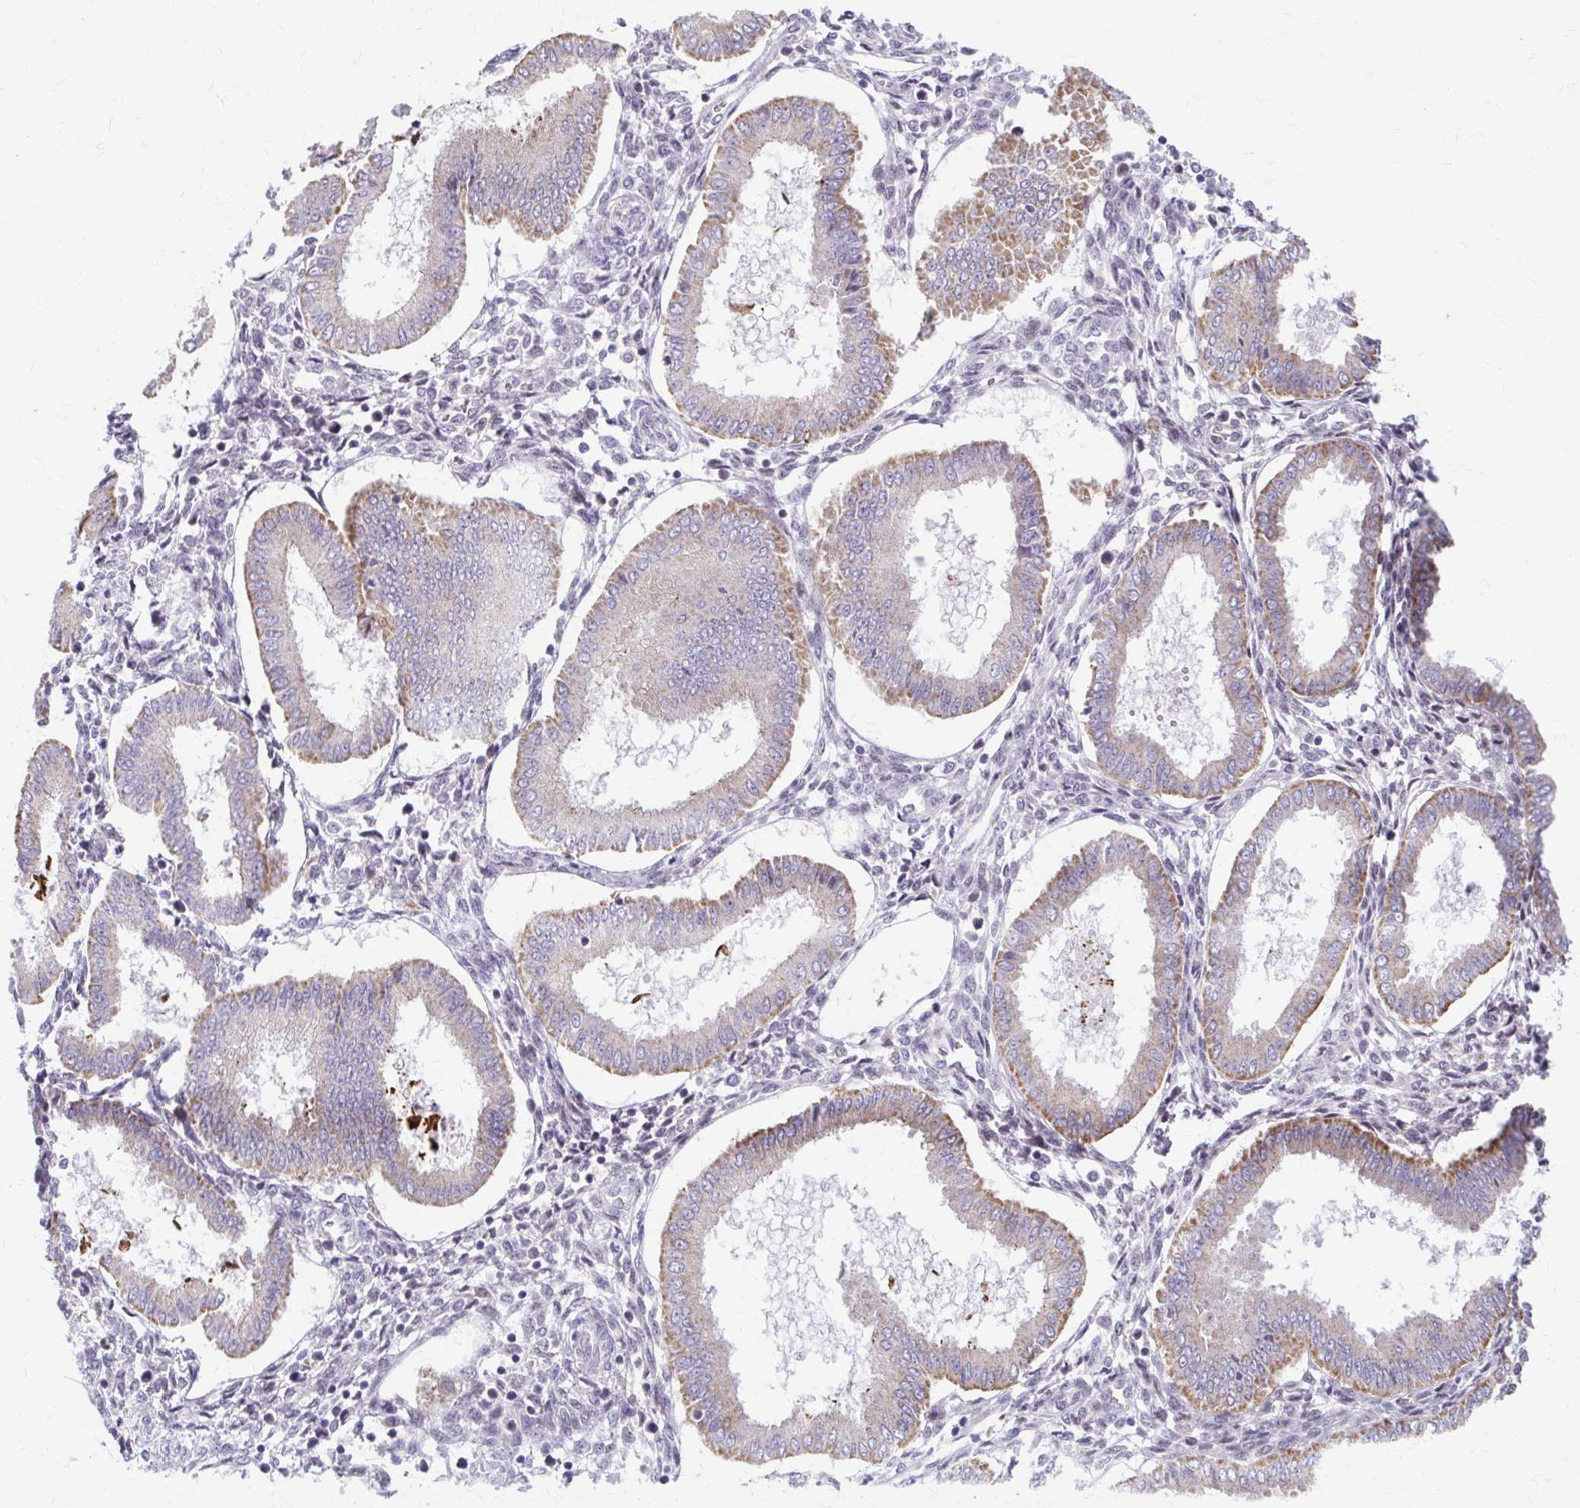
{"staining": {"intensity": "negative", "quantity": "none", "location": "none"}, "tissue": "endometrium", "cell_type": "Cells in endometrial stroma", "image_type": "normal", "snomed": [{"axis": "morphology", "description": "Normal tissue, NOS"}, {"axis": "topography", "description": "Endometrium"}], "caption": "Endometrium was stained to show a protein in brown. There is no significant expression in cells in endometrial stroma. The staining was performed using DAB to visualize the protein expression in brown, while the nuclei were stained in blue with hematoxylin (Magnification: 20x).", "gene": "BEAN1", "patient": {"sex": "female", "age": 24}}